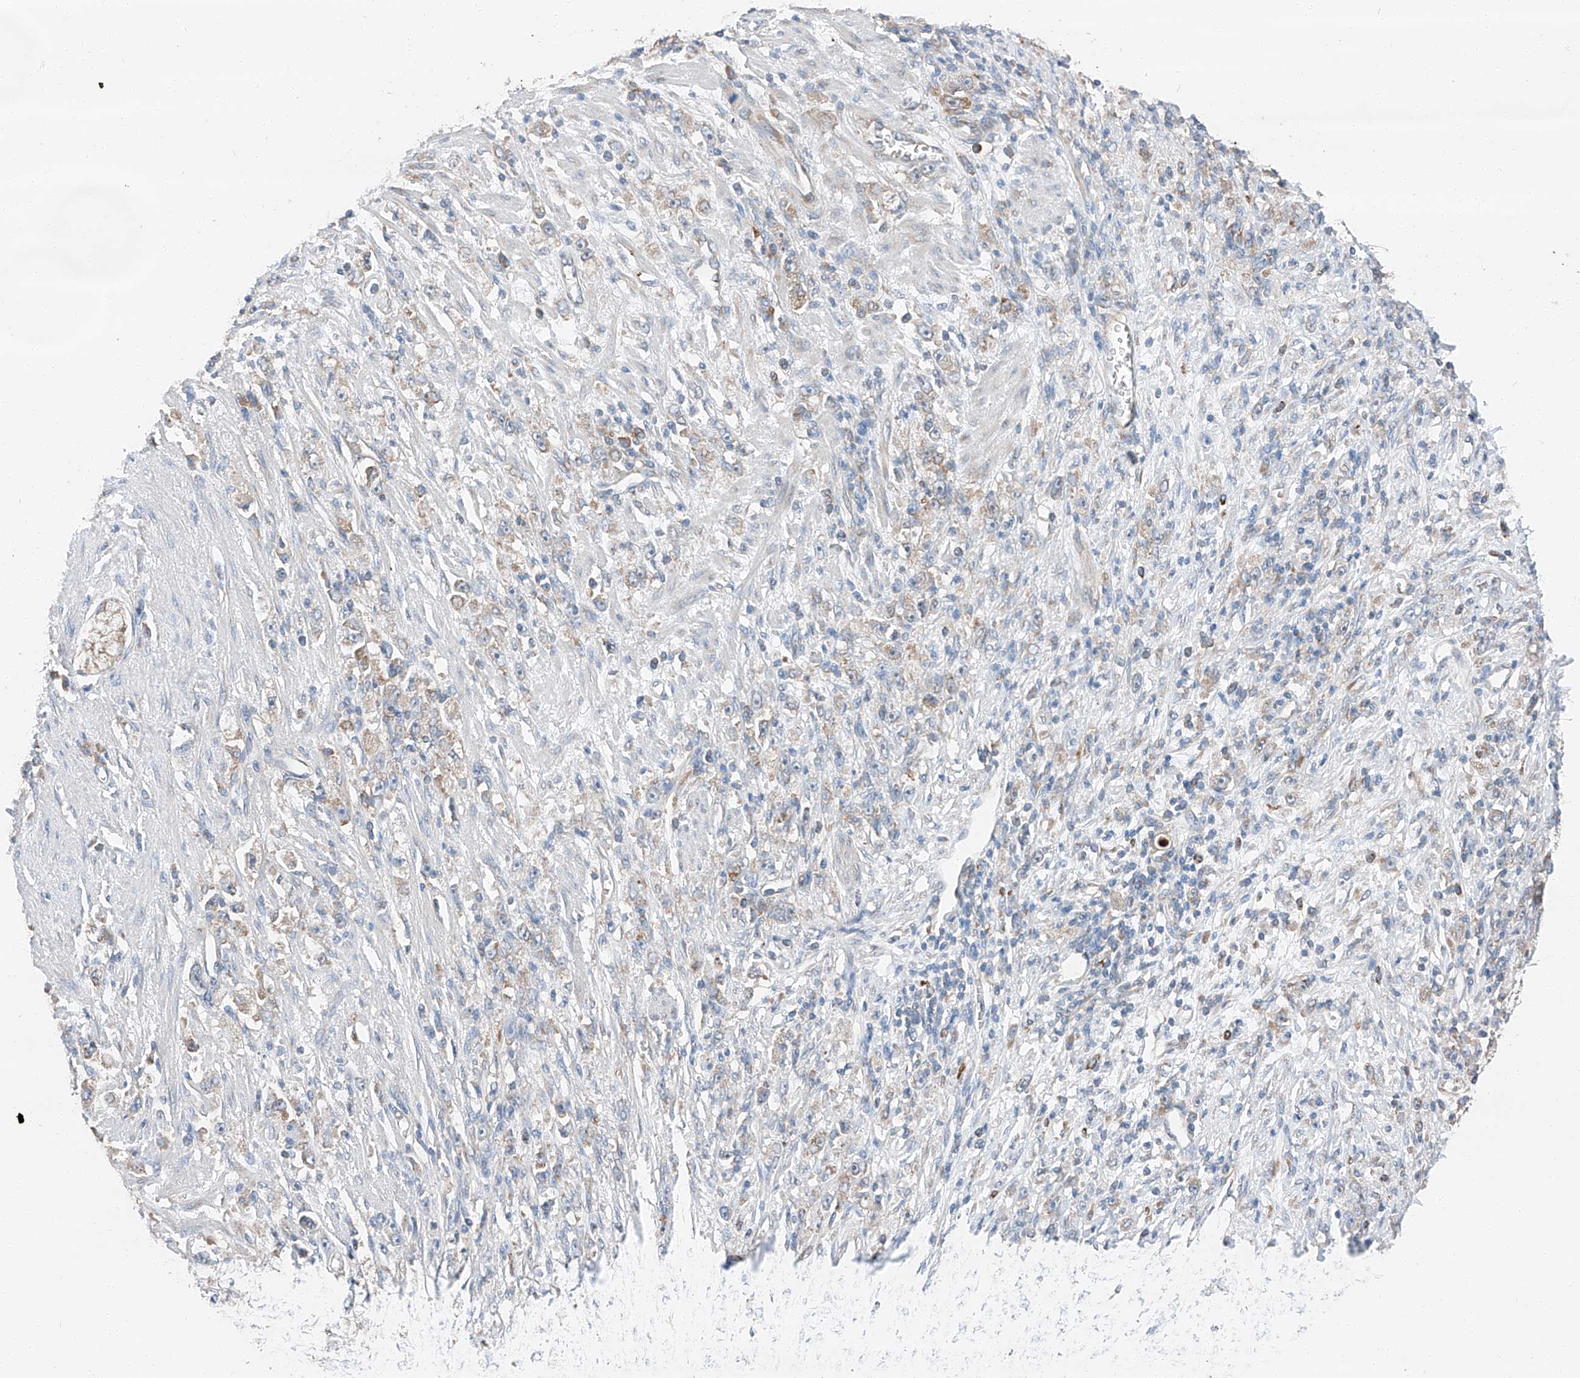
{"staining": {"intensity": "negative", "quantity": "none", "location": "none"}, "tissue": "stomach cancer", "cell_type": "Tumor cells", "image_type": "cancer", "snomed": [{"axis": "morphology", "description": "Adenocarcinoma, NOS"}, {"axis": "topography", "description": "Stomach"}], "caption": "This is an immunohistochemistry (IHC) photomicrograph of stomach cancer (adenocarcinoma). There is no expression in tumor cells.", "gene": "ZC3H15", "patient": {"sex": "female", "age": 59}}